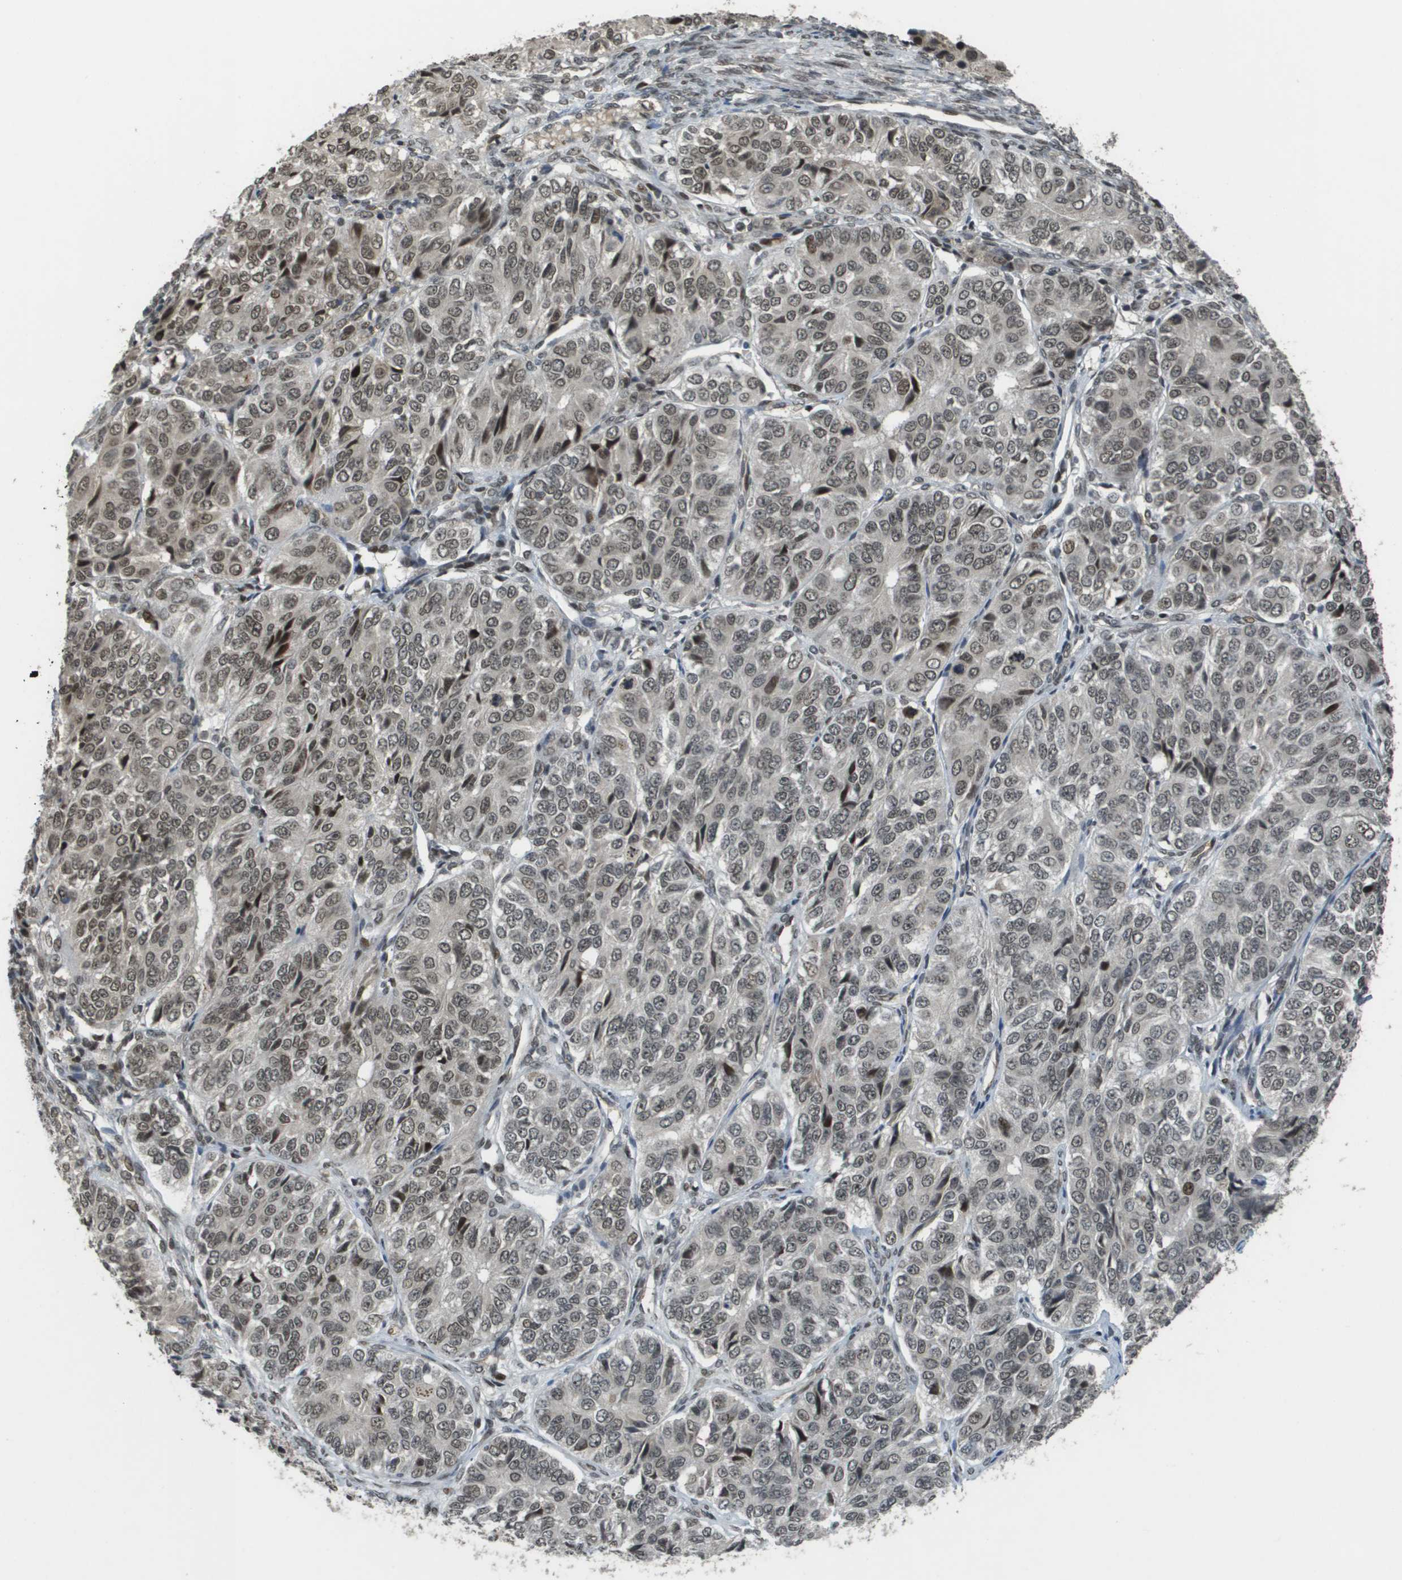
{"staining": {"intensity": "weak", "quantity": ">75%", "location": "cytoplasmic/membranous,nuclear"}, "tissue": "ovarian cancer", "cell_type": "Tumor cells", "image_type": "cancer", "snomed": [{"axis": "morphology", "description": "Carcinoma, endometroid"}, {"axis": "topography", "description": "Ovary"}], "caption": "Human ovarian cancer (endometroid carcinoma) stained with a protein marker exhibits weak staining in tumor cells.", "gene": "KAT5", "patient": {"sex": "female", "age": 51}}